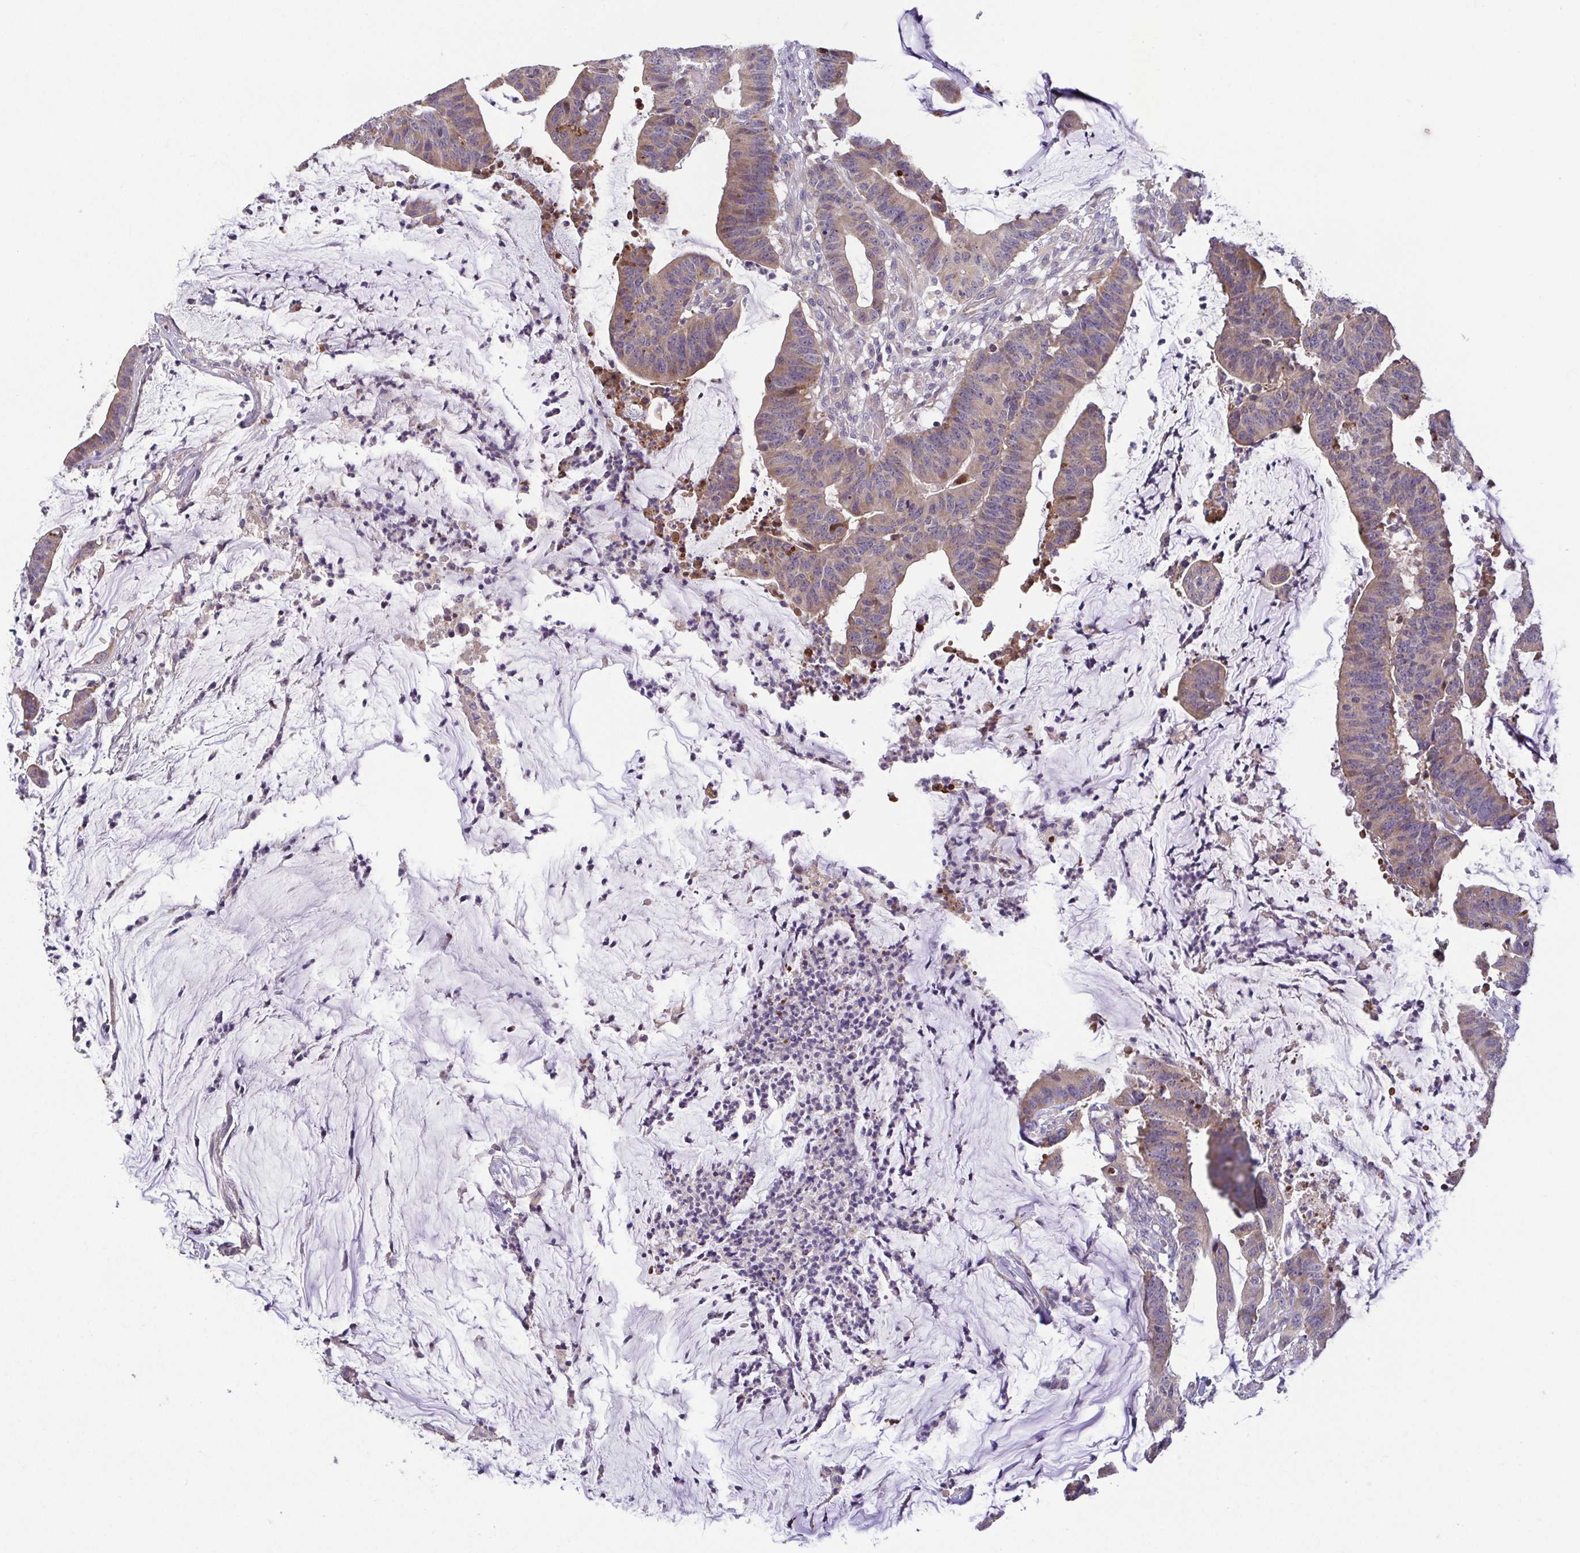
{"staining": {"intensity": "weak", "quantity": "25%-75%", "location": "cytoplasmic/membranous"}, "tissue": "colorectal cancer", "cell_type": "Tumor cells", "image_type": "cancer", "snomed": [{"axis": "morphology", "description": "Adenocarcinoma, NOS"}, {"axis": "topography", "description": "Colon"}], "caption": "Colorectal adenocarcinoma stained for a protein (brown) displays weak cytoplasmic/membranous positive positivity in approximately 25%-75% of tumor cells.", "gene": "OSBPL7", "patient": {"sex": "female", "age": 78}}